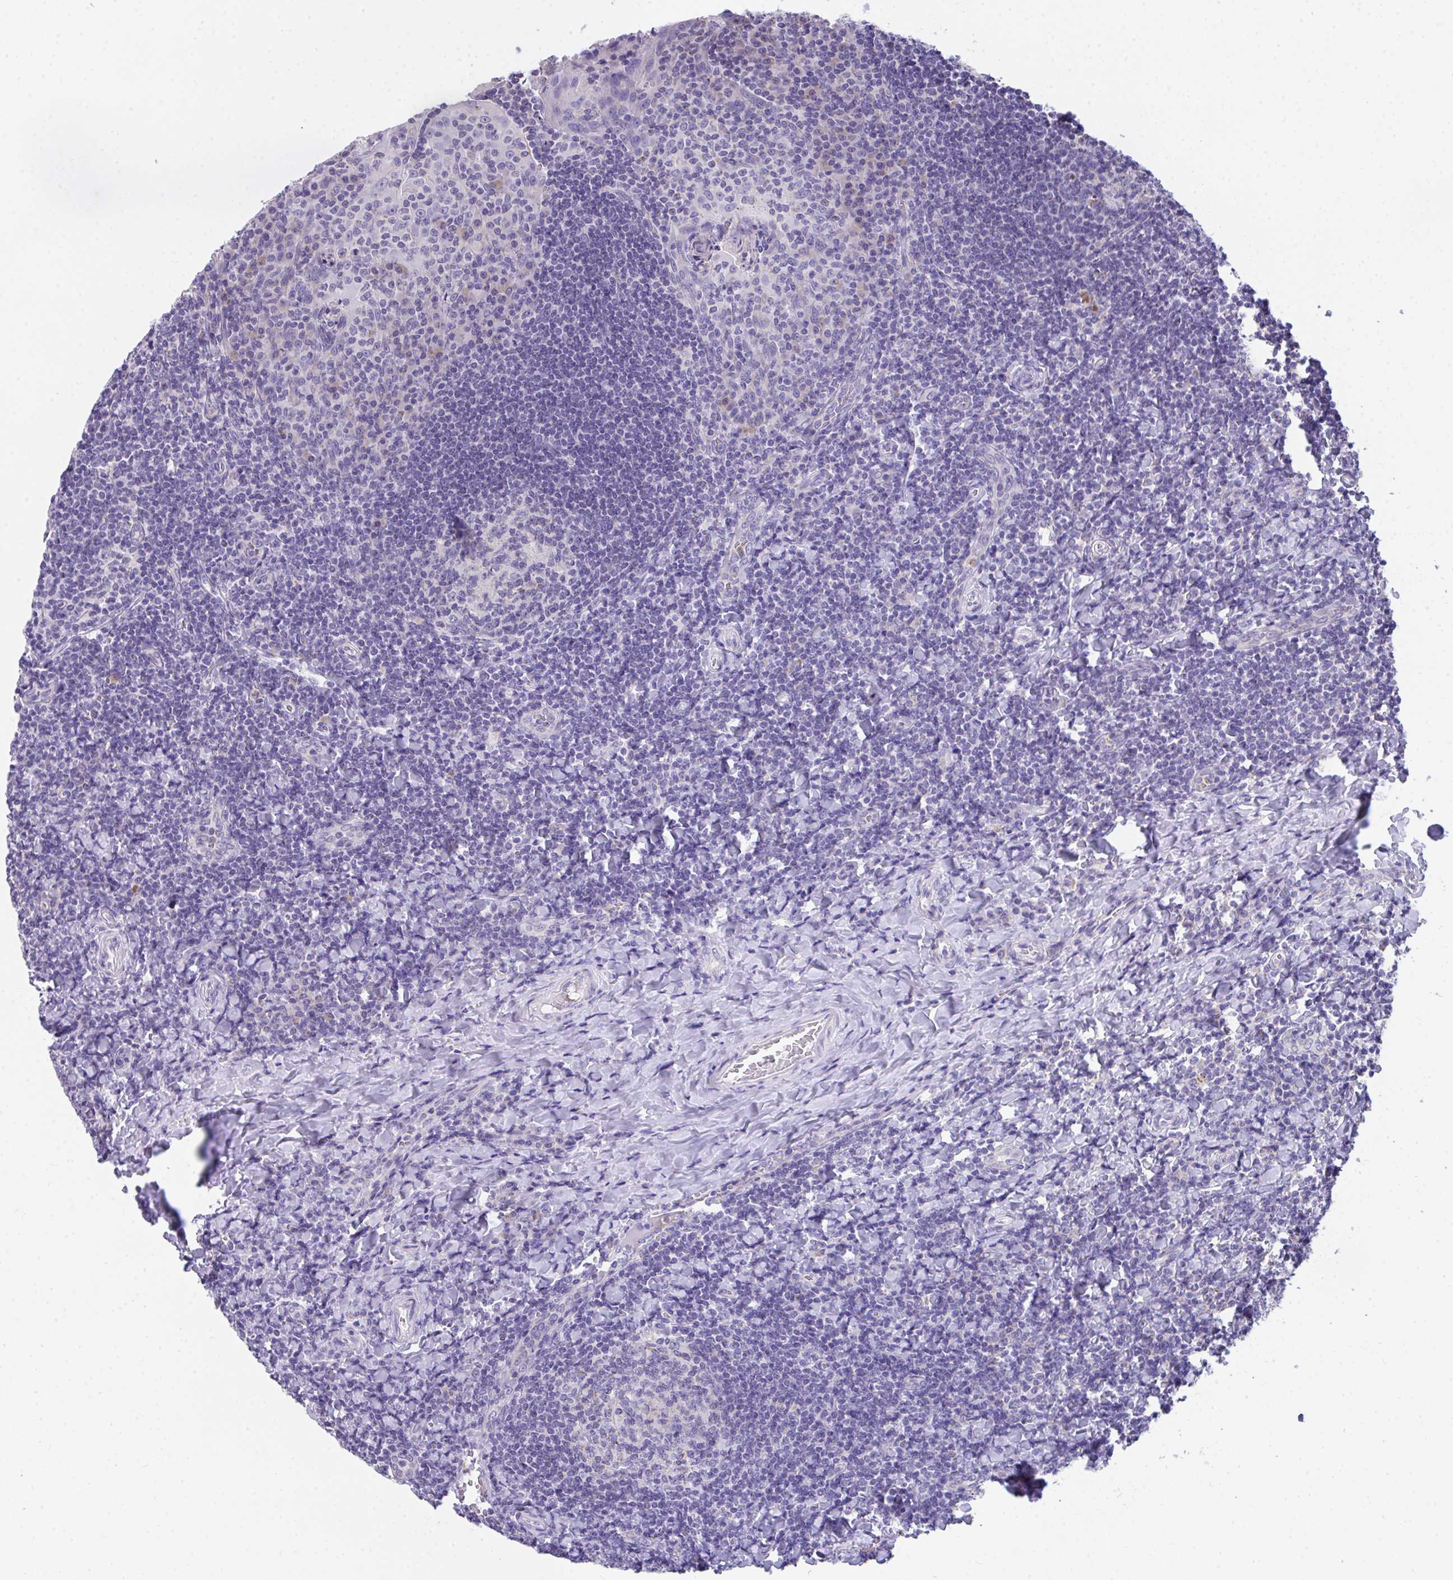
{"staining": {"intensity": "negative", "quantity": "none", "location": "none"}, "tissue": "tonsil", "cell_type": "Germinal center cells", "image_type": "normal", "snomed": [{"axis": "morphology", "description": "Normal tissue, NOS"}, {"axis": "topography", "description": "Tonsil"}], "caption": "High power microscopy photomicrograph of an immunohistochemistry (IHC) image of normal tonsil, revealing no significant expression in germinal center cells. (DAB (3,3'-diaminobenzidine) immunohistochemistry with hematoxylin counter stain).", "gene": "COA5", "patient": {"sex": "male", "age": 17}}